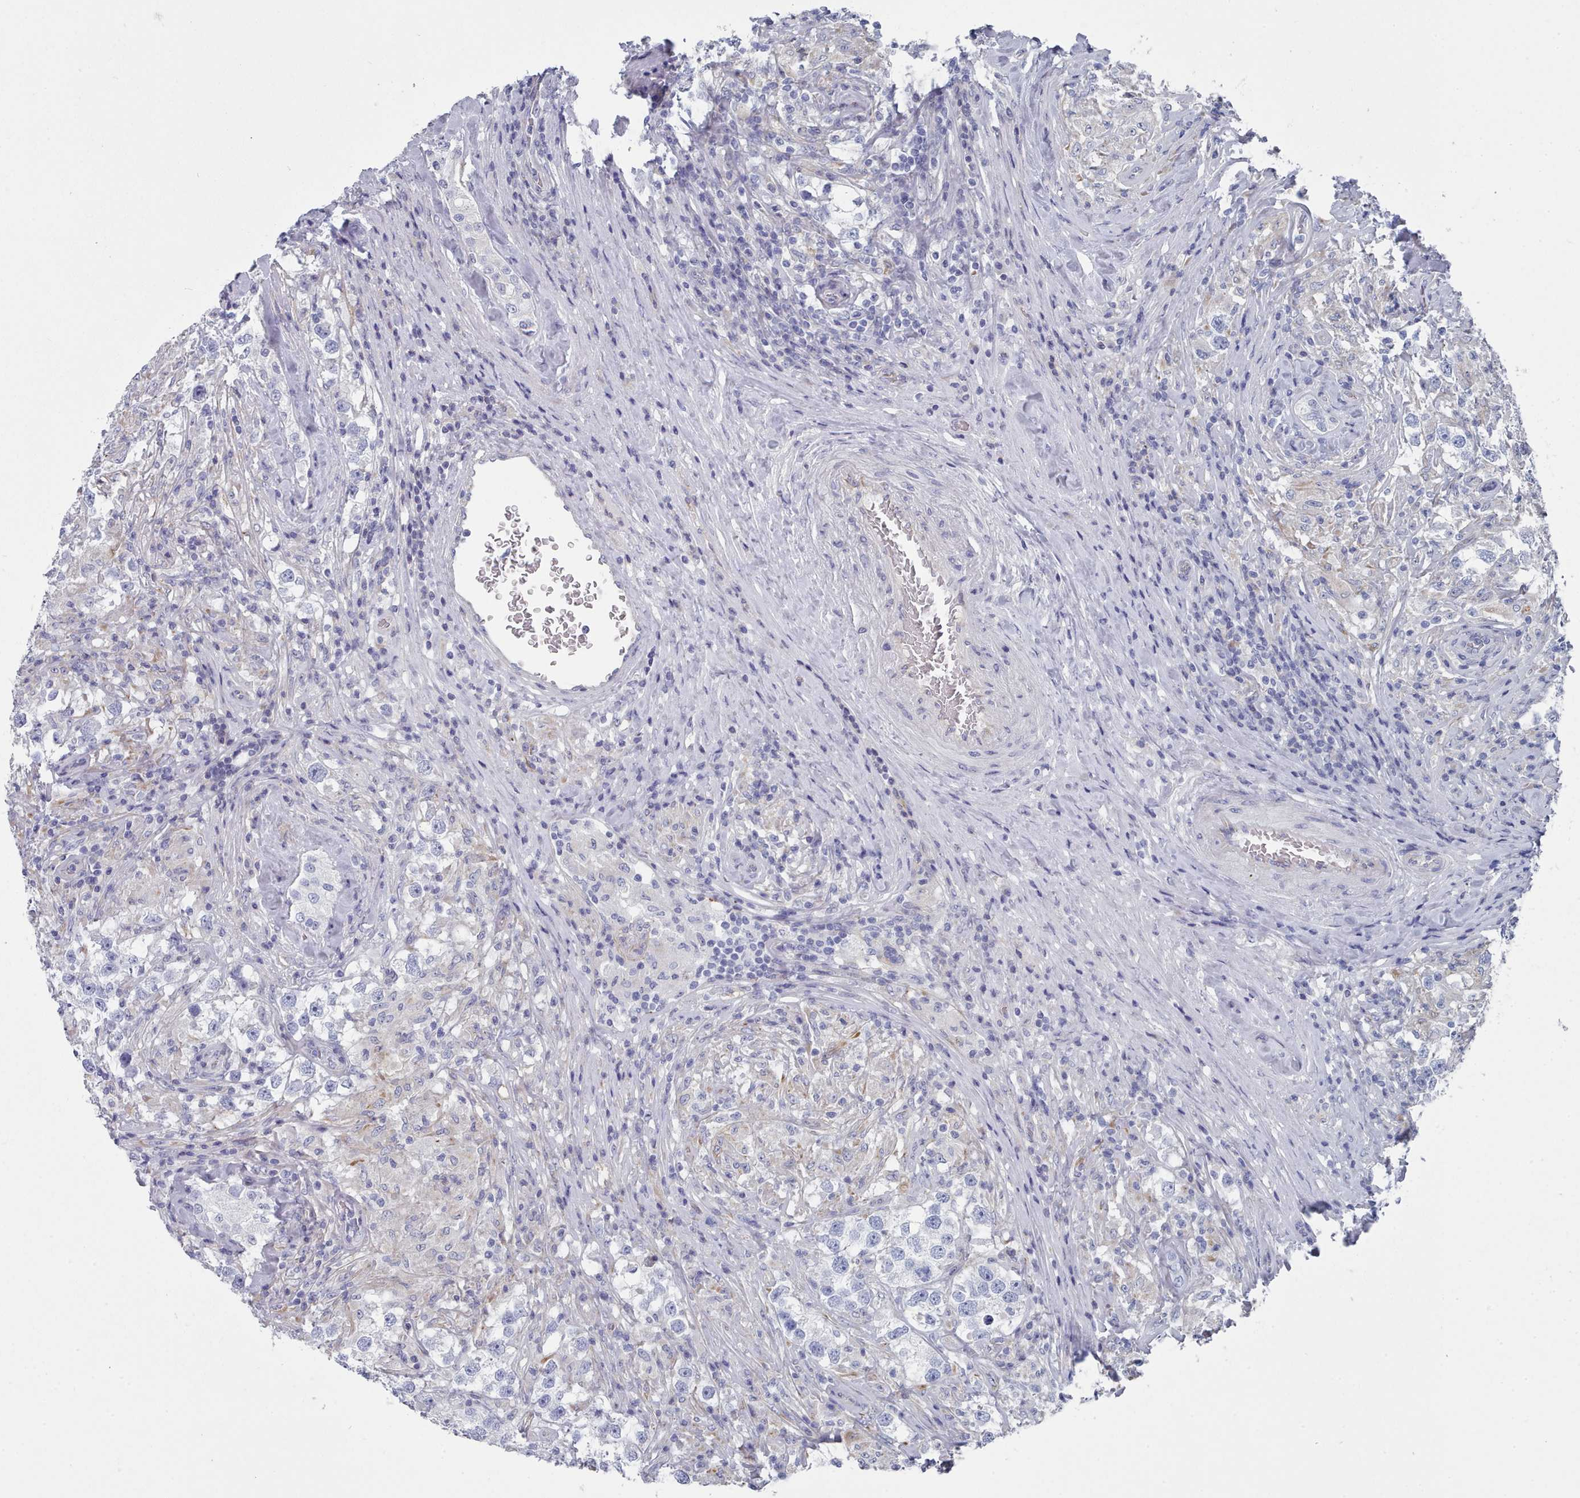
{"staining": {"intensity": "negative", "quantity": "none", "location": "none"}, "tissue": "testis cancer", "cell_type": "Tumor cells", "image_type": "cancer", "snomed": [{"axis": "morphology", "description": "Seminoma, NOS"}, {"axis": "topography", "description": "Testis"}], "caption": "A high-resolution micrograph shows IHC staining of testis seminoma, which exhibits no significant staining in tumor cells.", "gene": "PDE4C", "patient": {"sex": "male", "age": 46}}